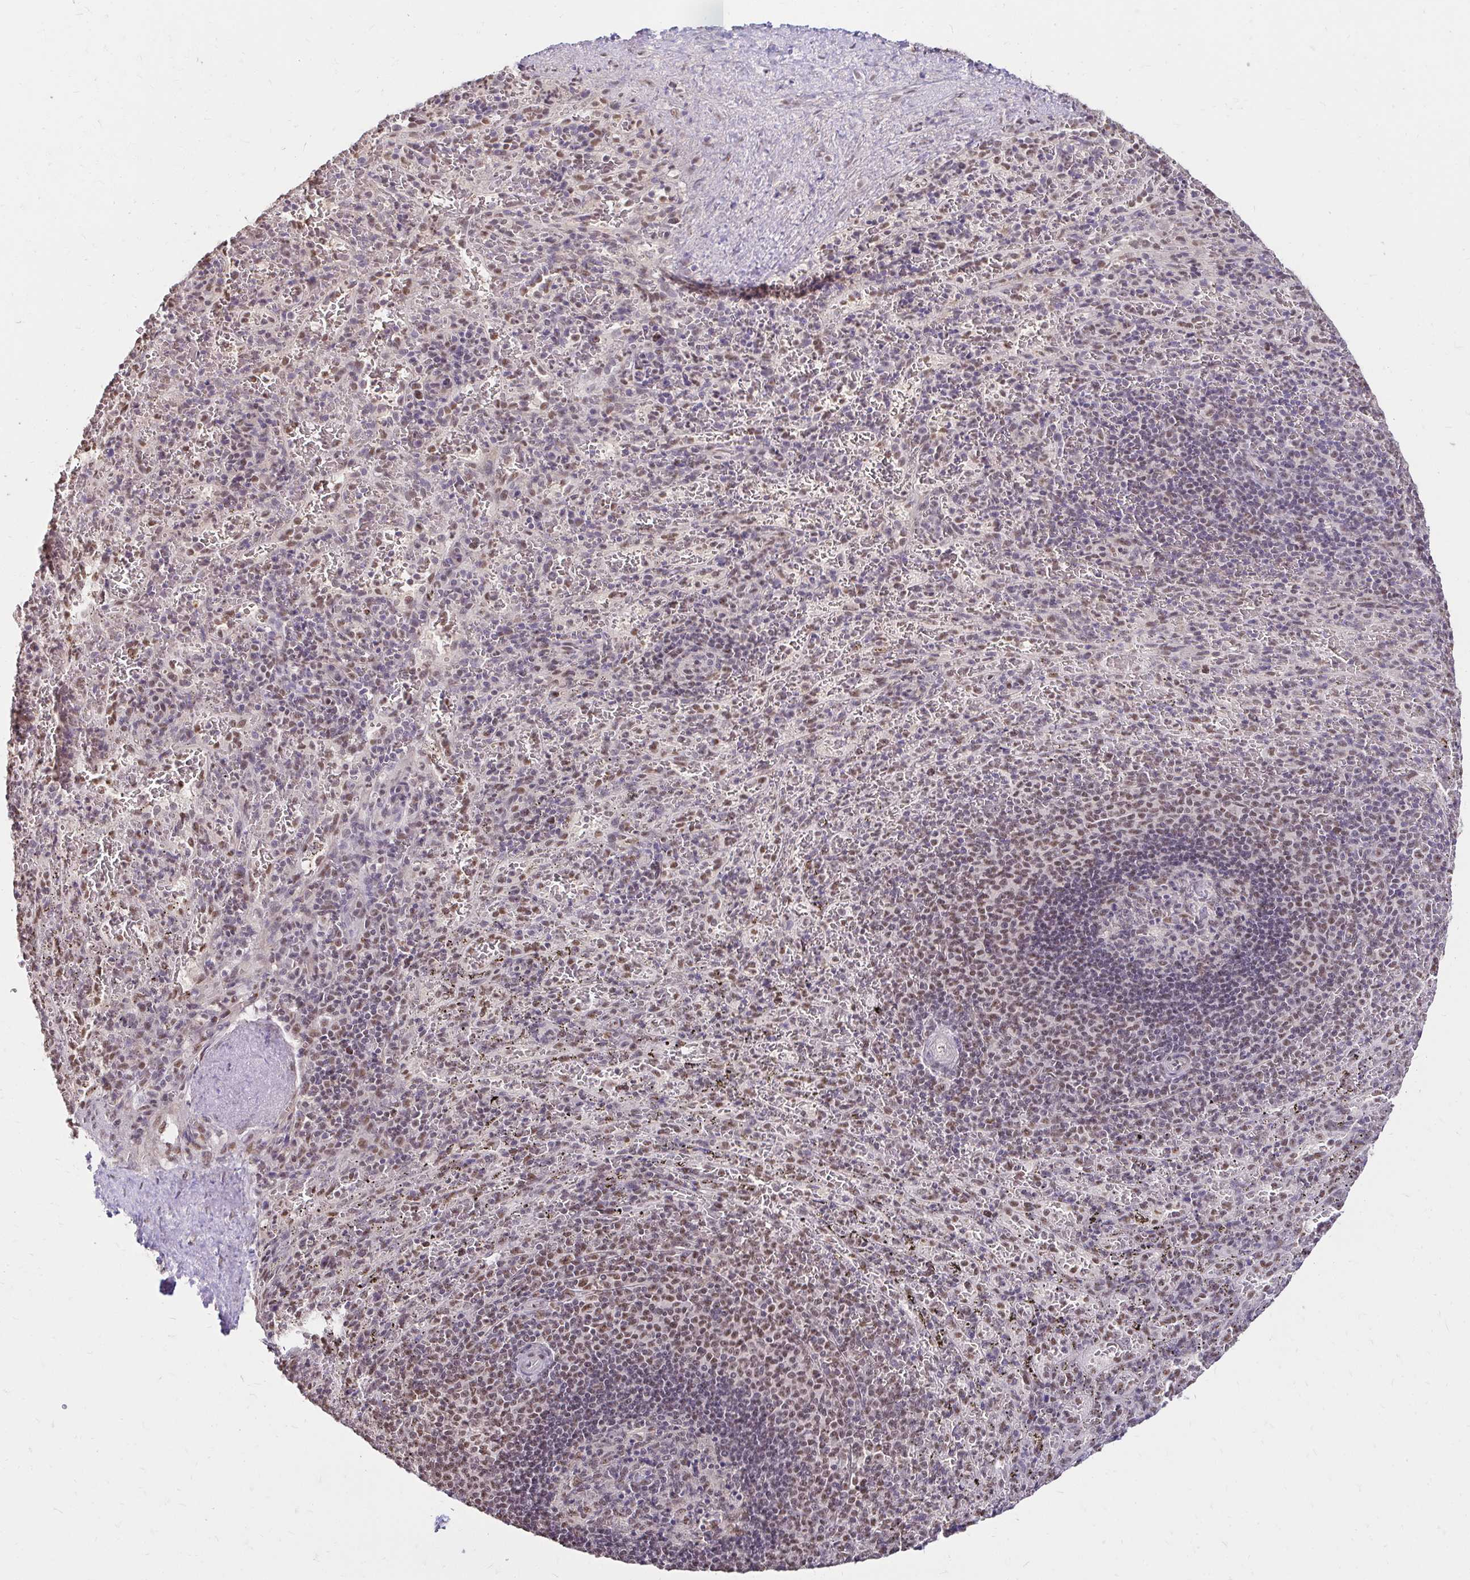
{"staining": {"intensity": "moderate", "quantity": "25%-75%", "location": "nuclear"}, "tissue": "spleen", "cell_type": "Cells in red pulp", "image_type": "normal", "snomed": [{"axis": "morphology", "description": "Normal tissue, NOS"}, {"axis": "topography", "description": "Spleen"}], "caption": "Human spleen stained for a protein (brown) shows moderate nuclear positive positivity in about 25%-75% of cells in red pulp.", "gene": "RIMS4", "patient": {"sex": "male", "age": 57}}